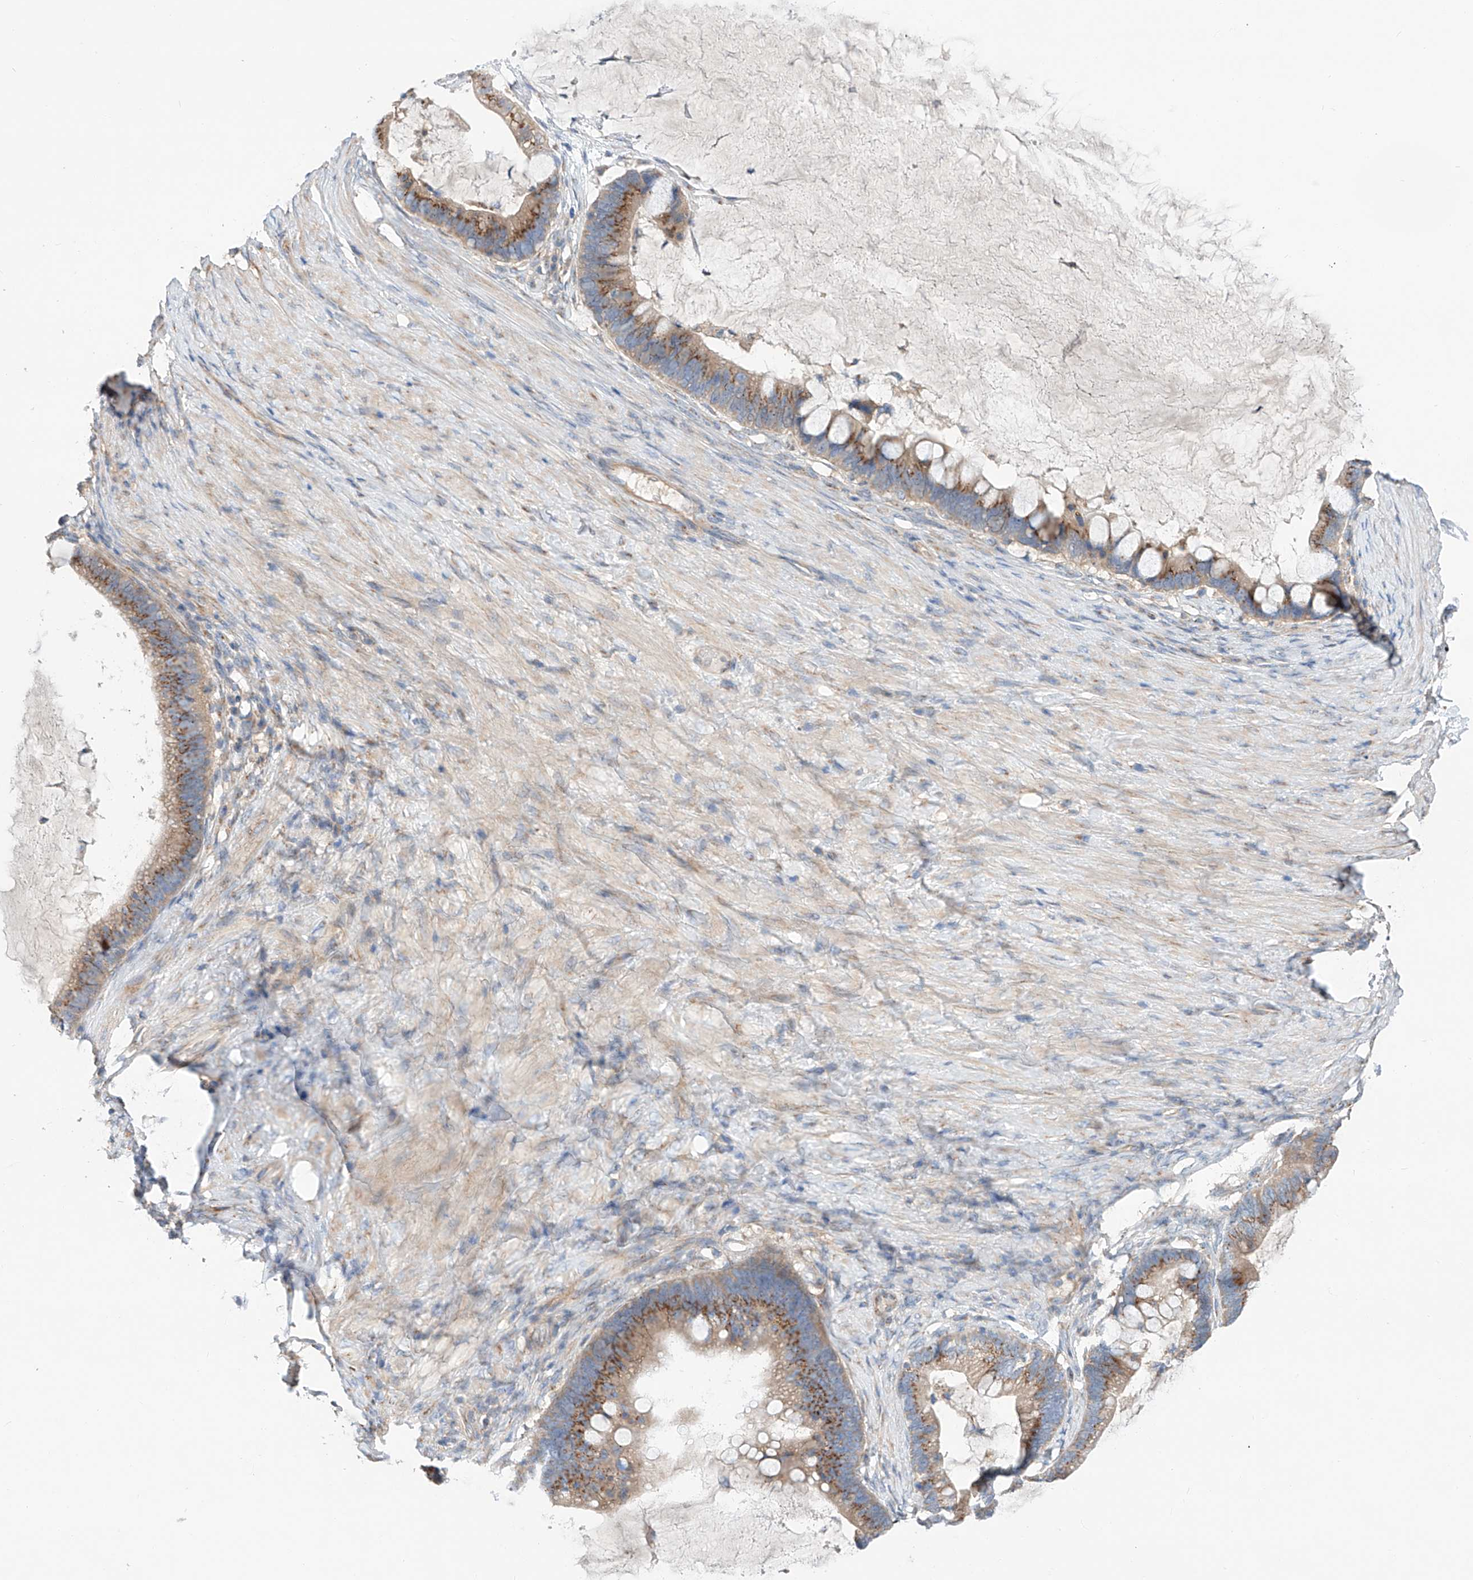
{"staining": {"intensity": "moderate", "quantity": ">75%", "location": "cytoplasmic/membranous"}, "tissue": "ovarian cancer", "cell_type": "Tumor cells", "image_type": "cancer", "snomed": [{"axis": "morphology", "description": "Cystadenocarcinoma, mucinous, NOS"}, {"axis": "topography", "description": "Ovary"}], "caption": "Immunohistochemistry (IHC) histopathology image of neoplastic tissue: human ovarian cancer (mucinous cystadenocarcinoma) stained using immunohistochemistry reveals medium levels of moderate protein expression localized specifically in the cytoplasmic/membranous of tumor cells, appearing as a cytoplasmic/membranous brown color.", "gene": "SLC22A7", "patient": {"sex": "female", "age": 61}}